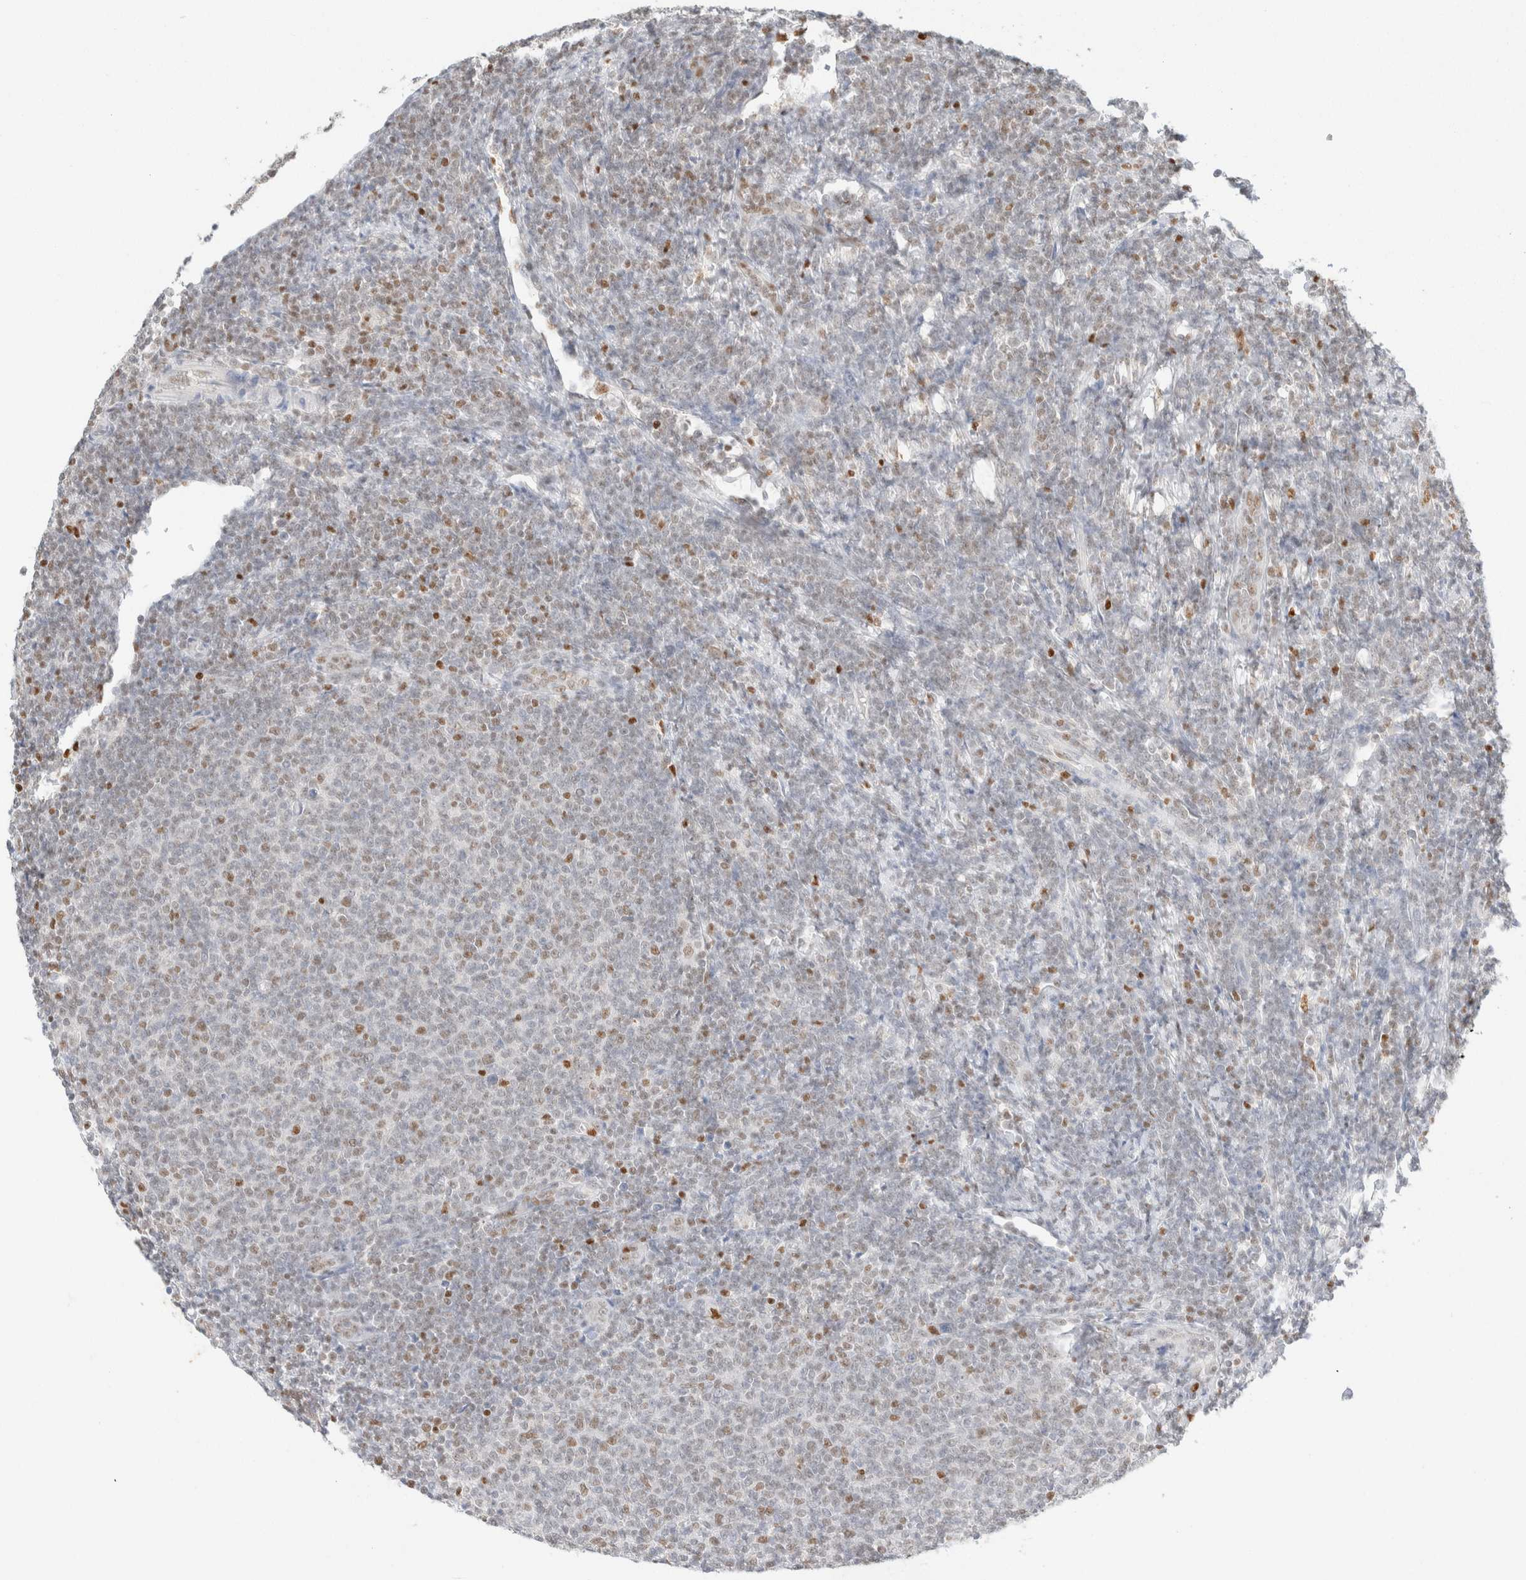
{"staining": {"intensity": "weak", "quantity": "<25%", "location": "nuclear"}, "tissue": "lymphoma", "cell_type": "Tumor cells", "image_type": "cancer", "snomed": [{"axis": "morphology", "description": "Malignant lymphoma, non-Hodgkin's type, Low grade"}, {"axis": "topography", "description": "Lymph node"}], "caption": "Lymphoma was stained to show a protein in brown. There is no significant expression in tumor cells.", "gene": "DDB2", "patient": {"sex": "male", "age": 66}}